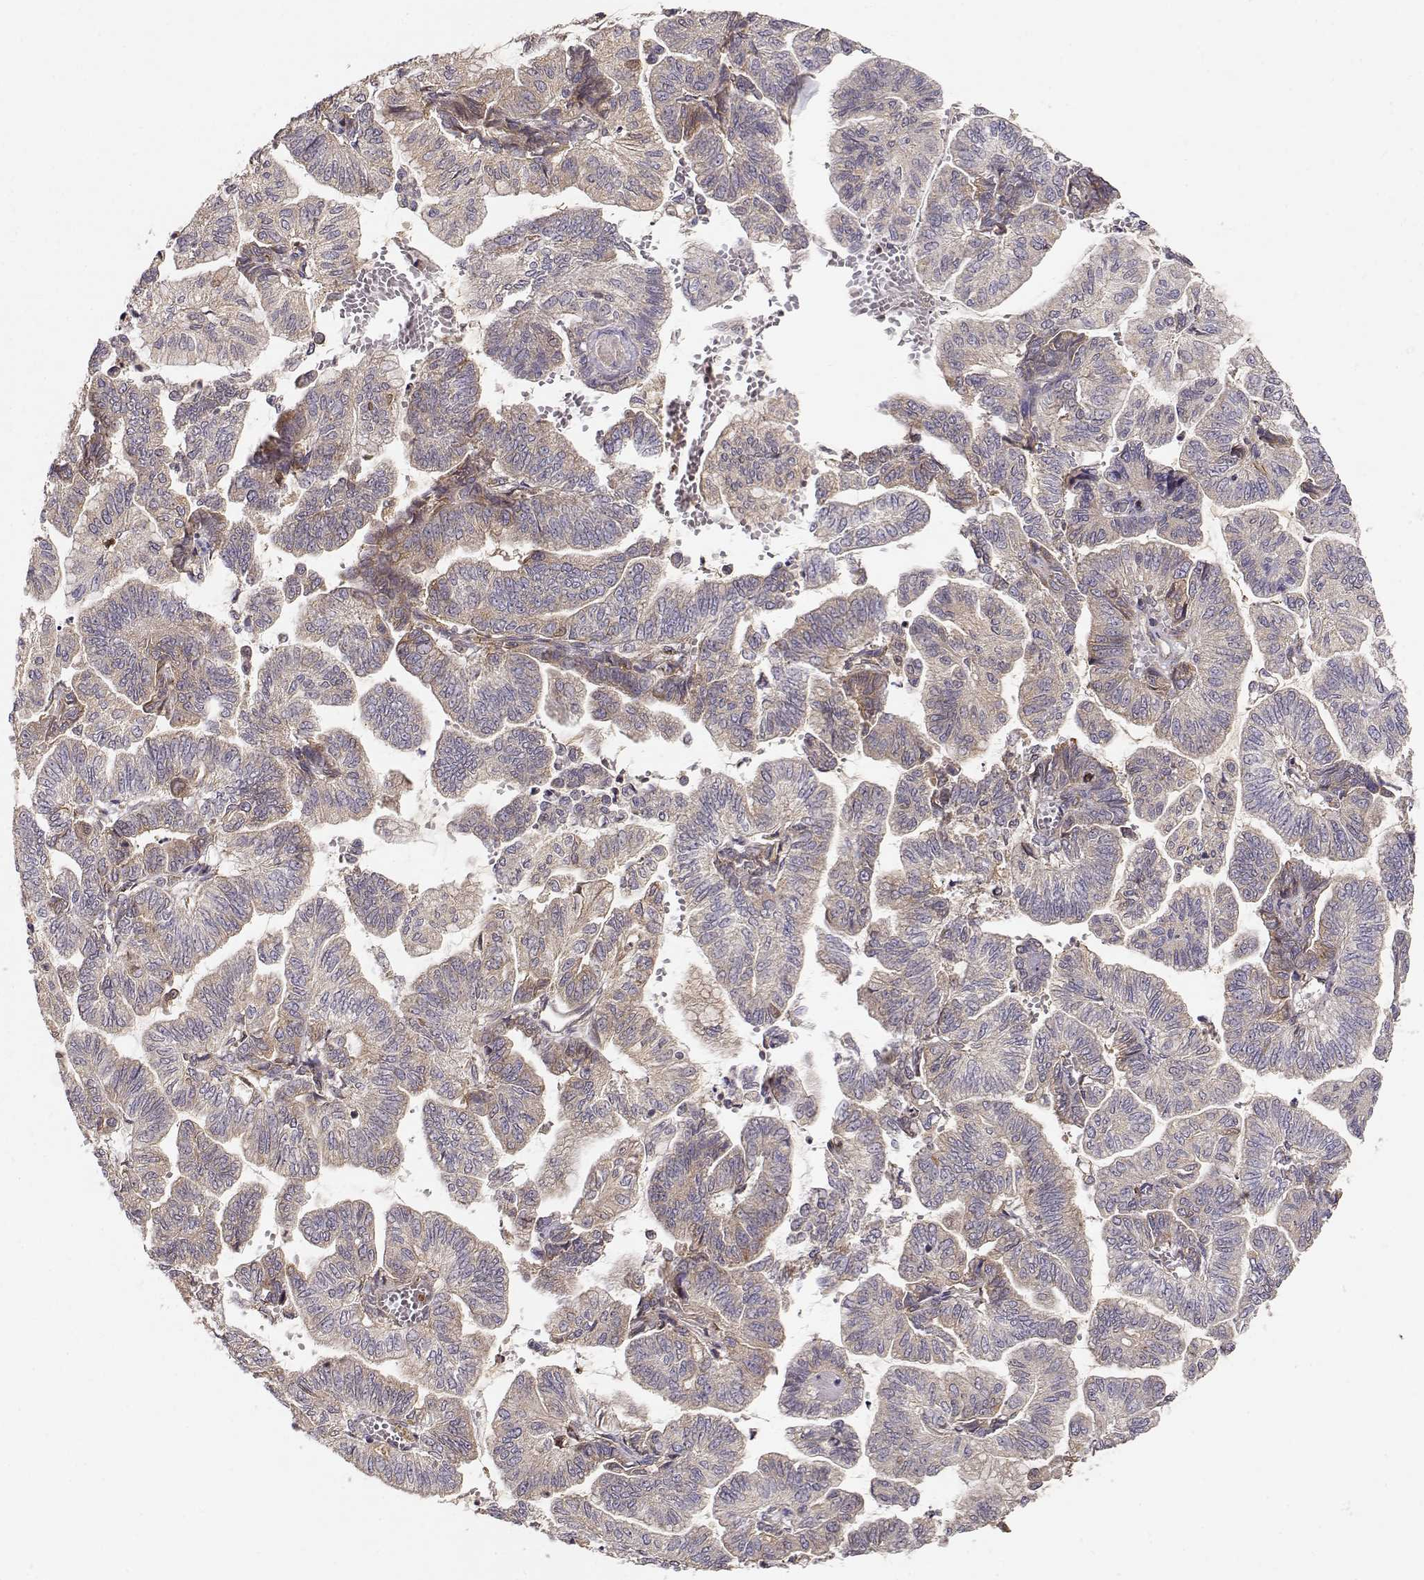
{"staining": {"intensity": "weak", "quantity": ">75%", "location": "cytoplasmic/membranous"}, "tissue": "stomach cancer", "cell_type": "Tumor cells", "image_type": "cancer", "snomed": [{"axis": "morphology", "description": "Adenocarcinoma, NOS"}, {"axis": "topography", "description": "Stomach"}], "caption": "Immunohistochemistry image of neoplastic tissue: stomach cancer (adenocarcinoma) stained using immunohistochemistry shows low levels of weak protein expression localized specifically in the cytoplasmic/membranous of tumor cells, appearing as a cytoplasmic/membranous brown color.", "gene": "ARHGEF2", "patient": {"sex": "male", "age": 83}}